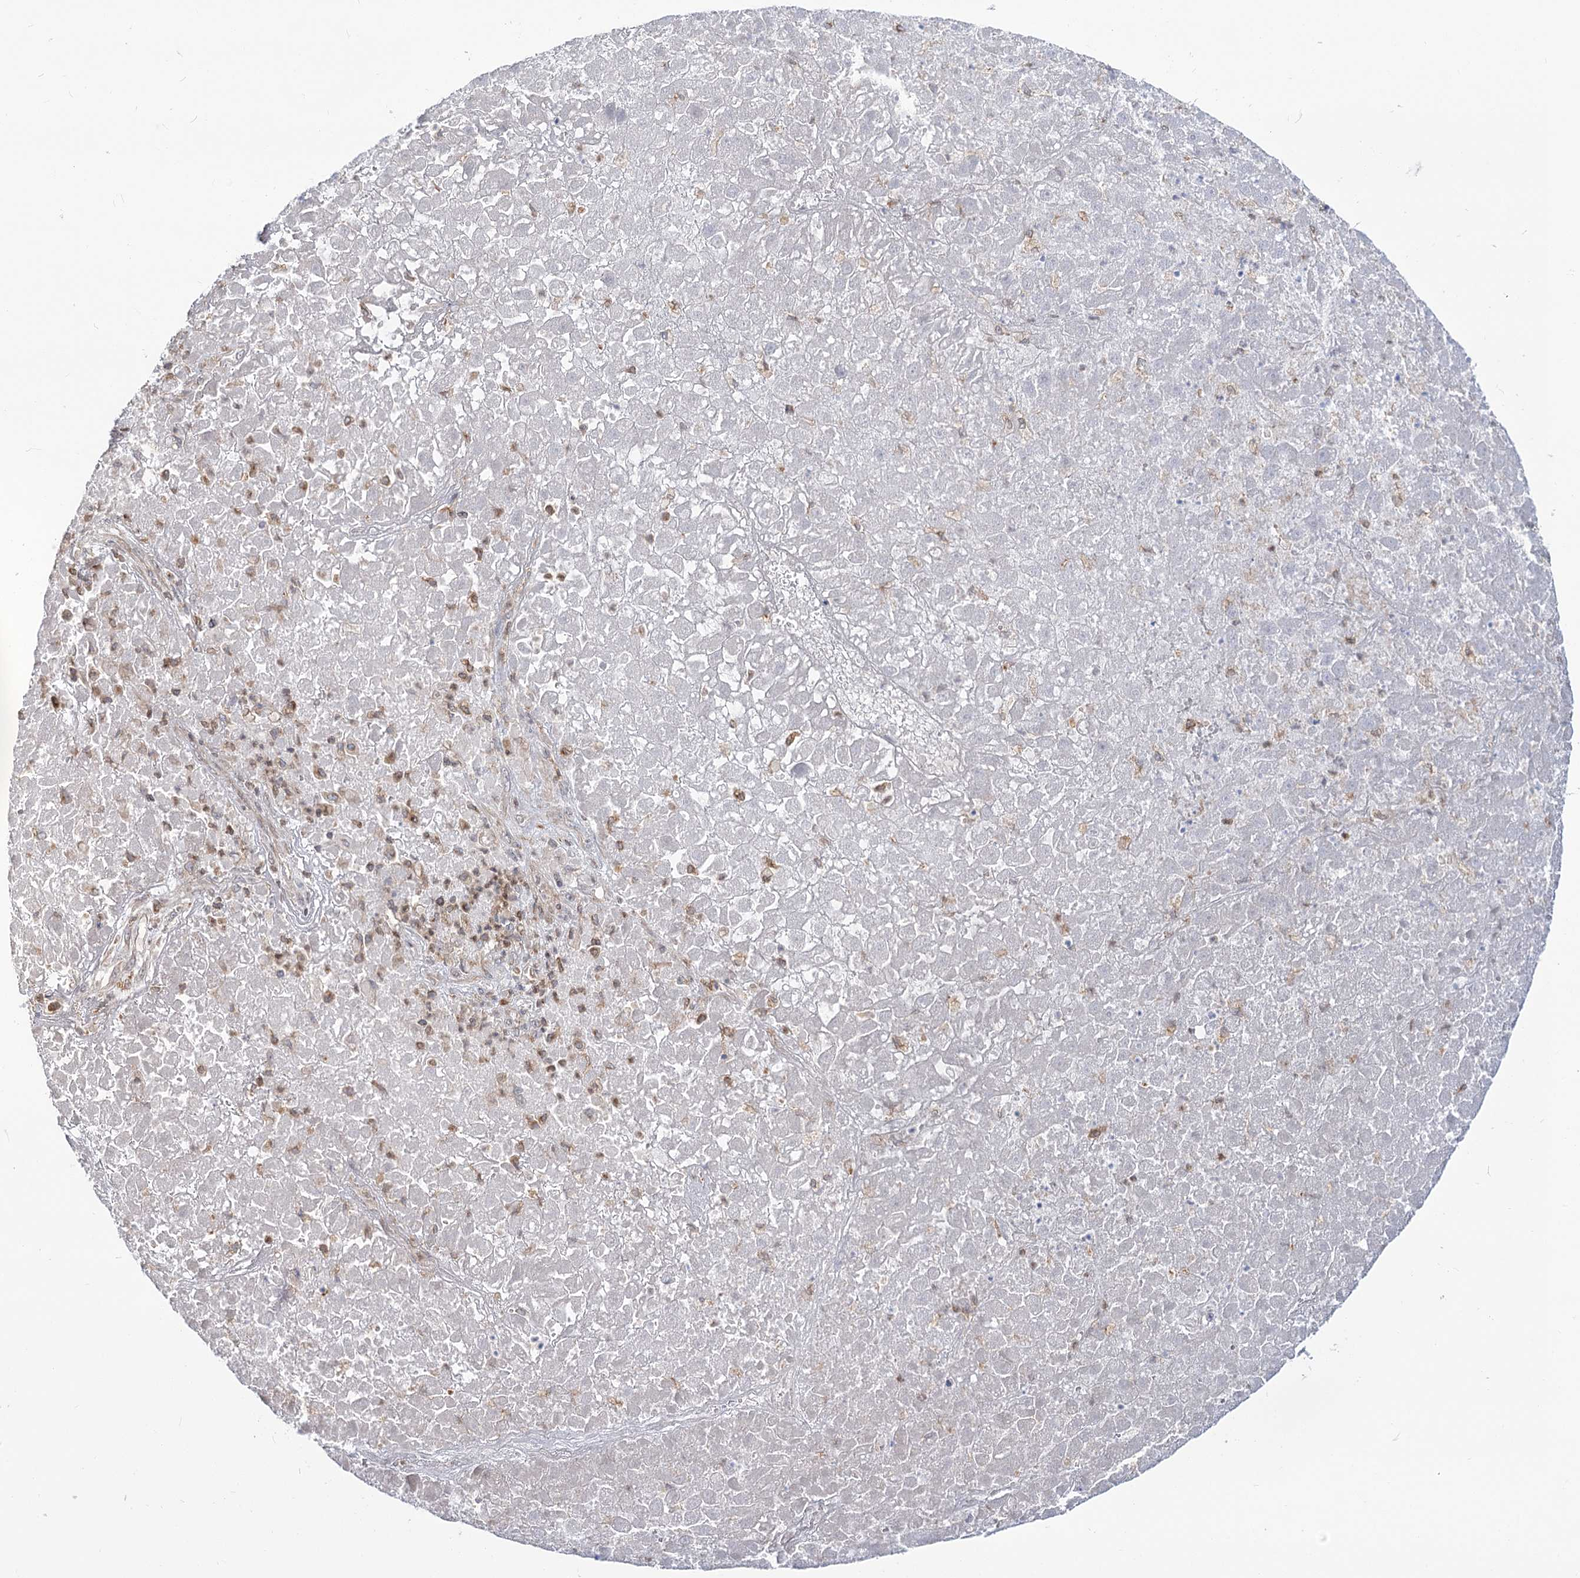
{"staining": {"intensity": "negative", "quantity": "none", "location": "none"}, "tissue": "liver cancer", "cell_type": "Tumor cells", "image_type": "cancer", "snomed": [{"axis": "morphology", "description": "Carcinoma, Hepatocellular, NOS"}, {"axis": "topography", "description": "Liver"}], "caption": "Photomicrograph shows no protein positivity in tumor cells of liver cancer tissue.", "gene": "MTMR3", "patient": {"sex": "female", "age": 73}}